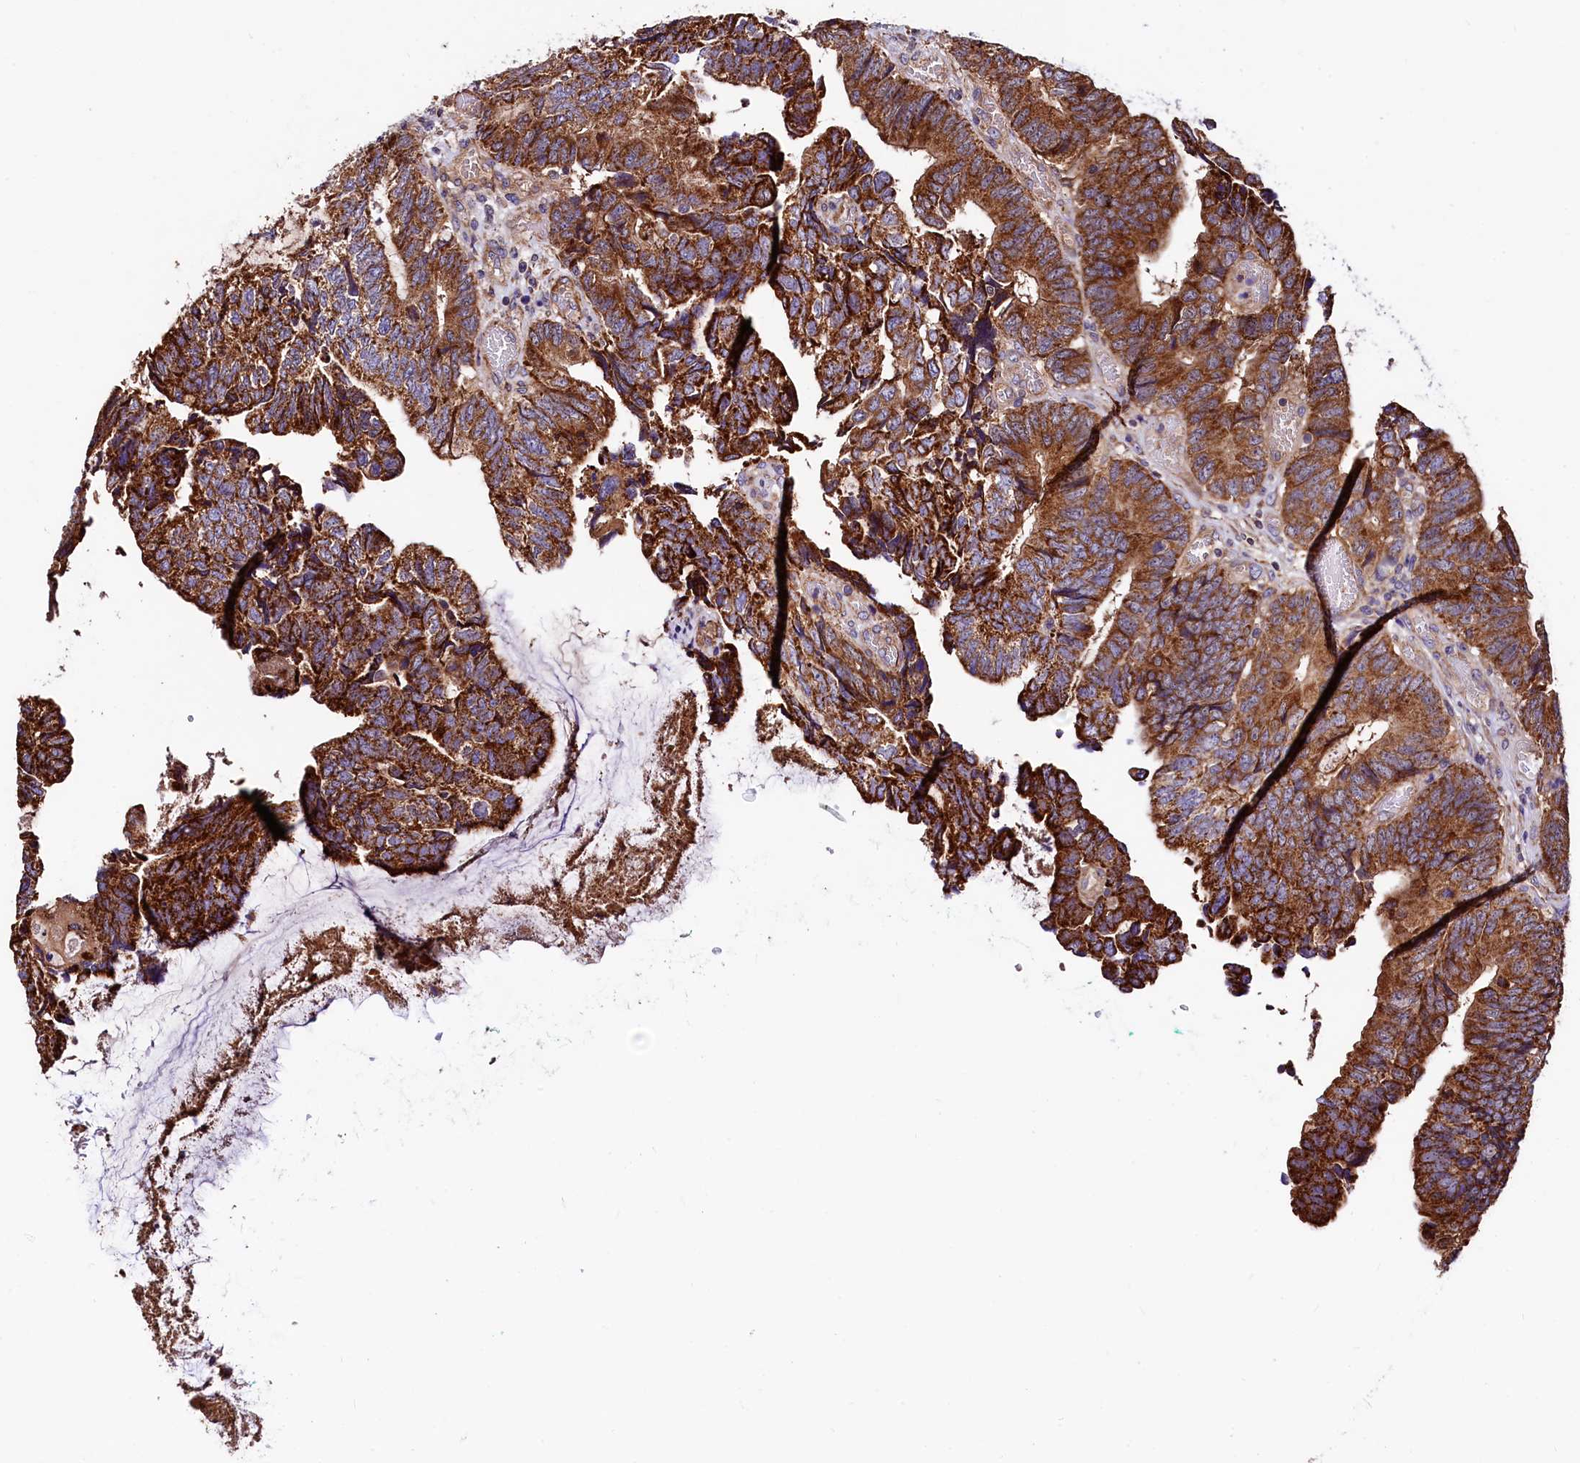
{"staining": {"intensity": "strong", "quantity": ">75%", "location": "cytoplasmic/membranous"}, "tissue": "colorectal cancer", "cell_type": "Tumor cells", "image_type": "cancer", "snomed": [{"axis": "morphology", "description": "Adenocarcinoma, NOS"}, {"axis": "topography", "description": "Colon"}], "caption": "DAB immunohistochemical staining of colorectal cancer (adenocarcinoma) reveals strong cytoplasmic/membranous protein expression in approximately >75% of tumor cells.", "gene": "CIAO3", "patient": {"sex": "female", "age": 67}}